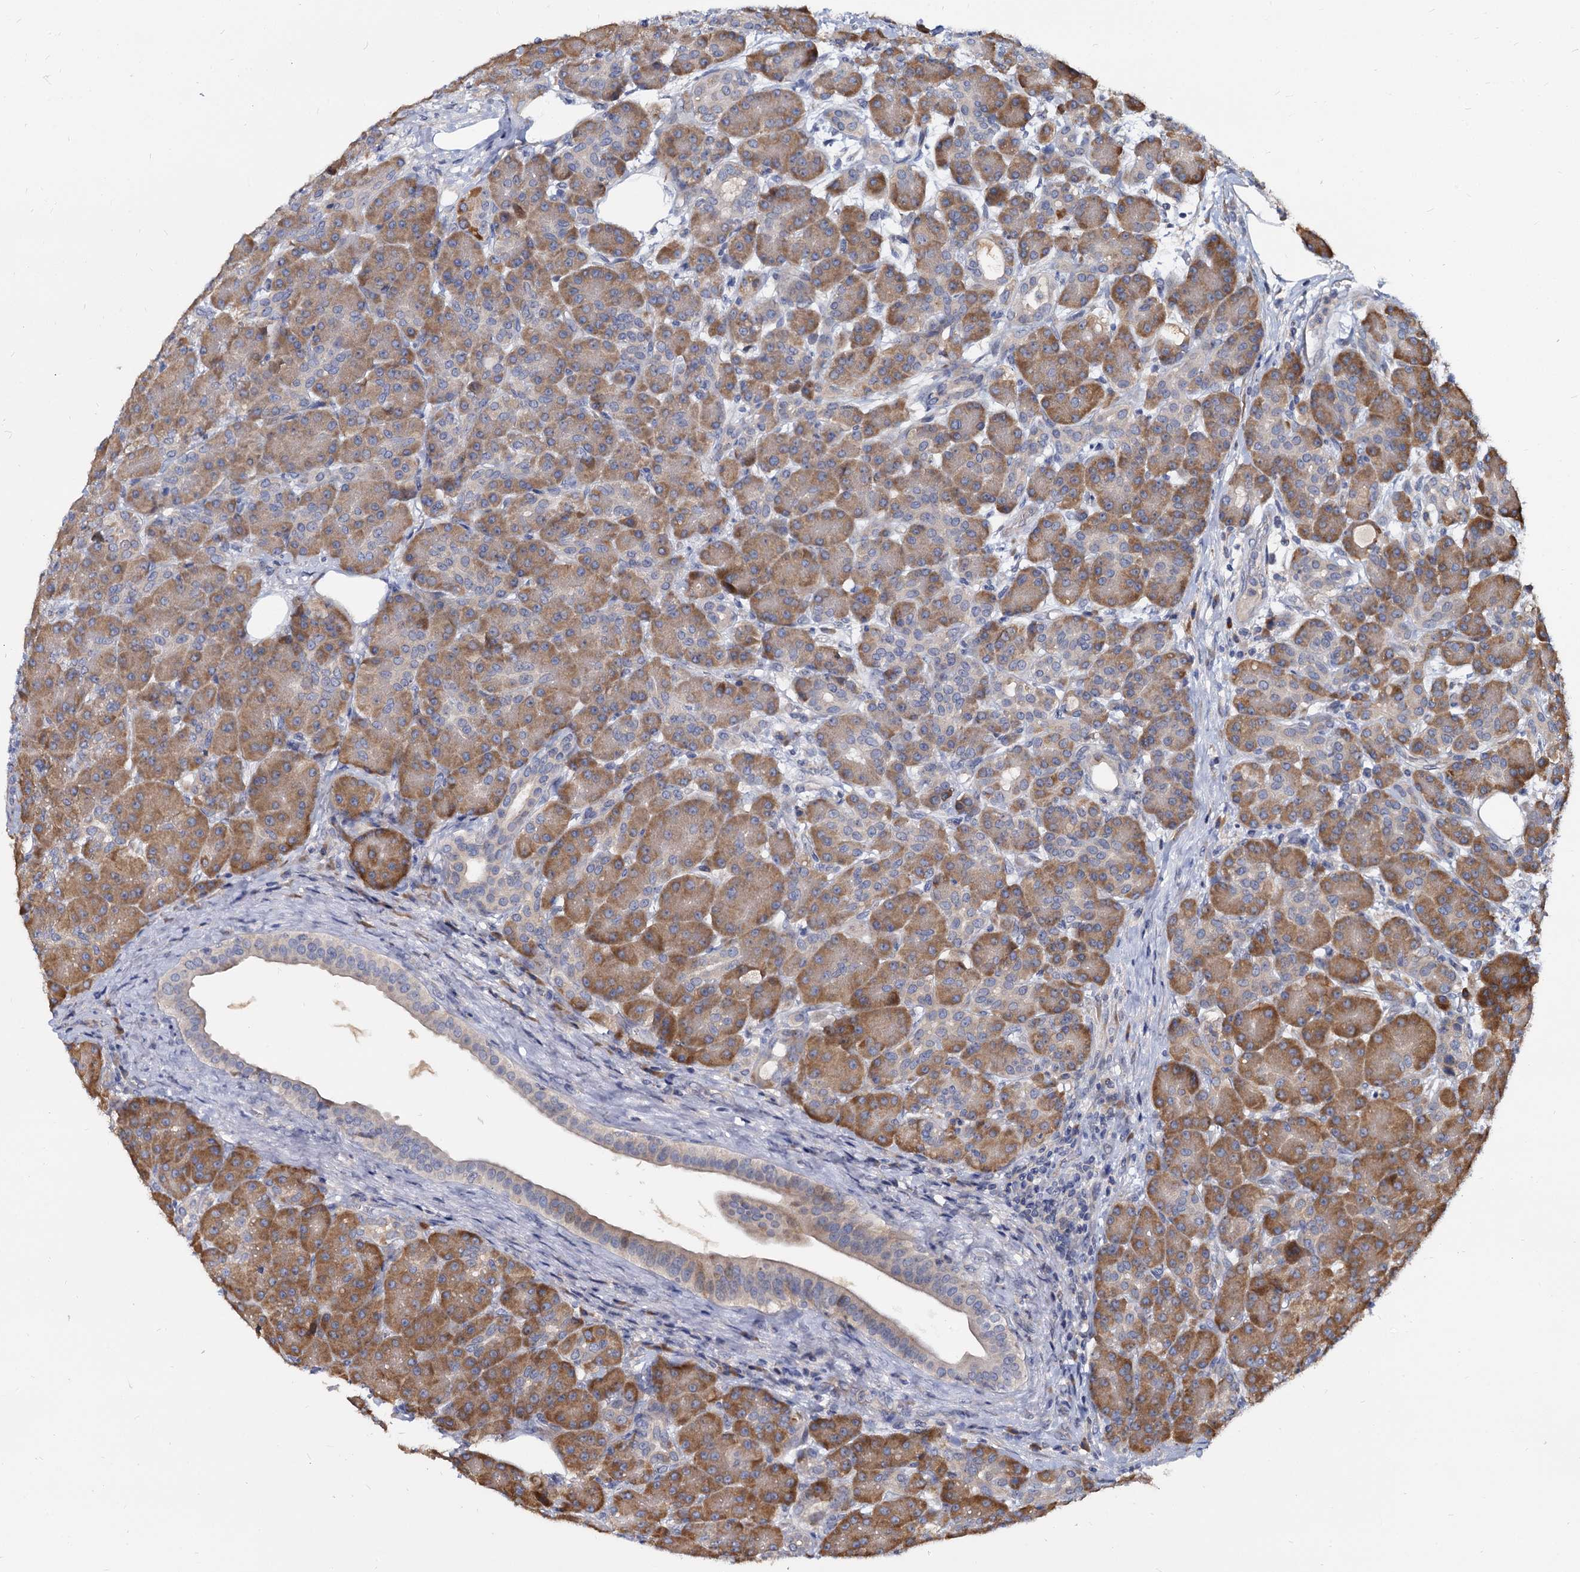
{"staining": {"intensity": "moderate", "quantity": ">75%", "location": "cytoplasmic/membranous"}, "tissue": "pancreas", "cell_type": "Exocrine glandular cells", "image_type": "normal", "snomed": [{"axis": "morphology", "description": "Normal tissue, NOS"}, {"axis": "topography", "description": "Pancreas"}], "caption": "The histopathology image reveals immunohistochemical staining of benign pancreas. There is moderate cytoplasmic/membranous staining is identified in about >75% of exocrine glandular cells.", "gene": "WWC3", "patient": {"sex": "male", "age": 63}}